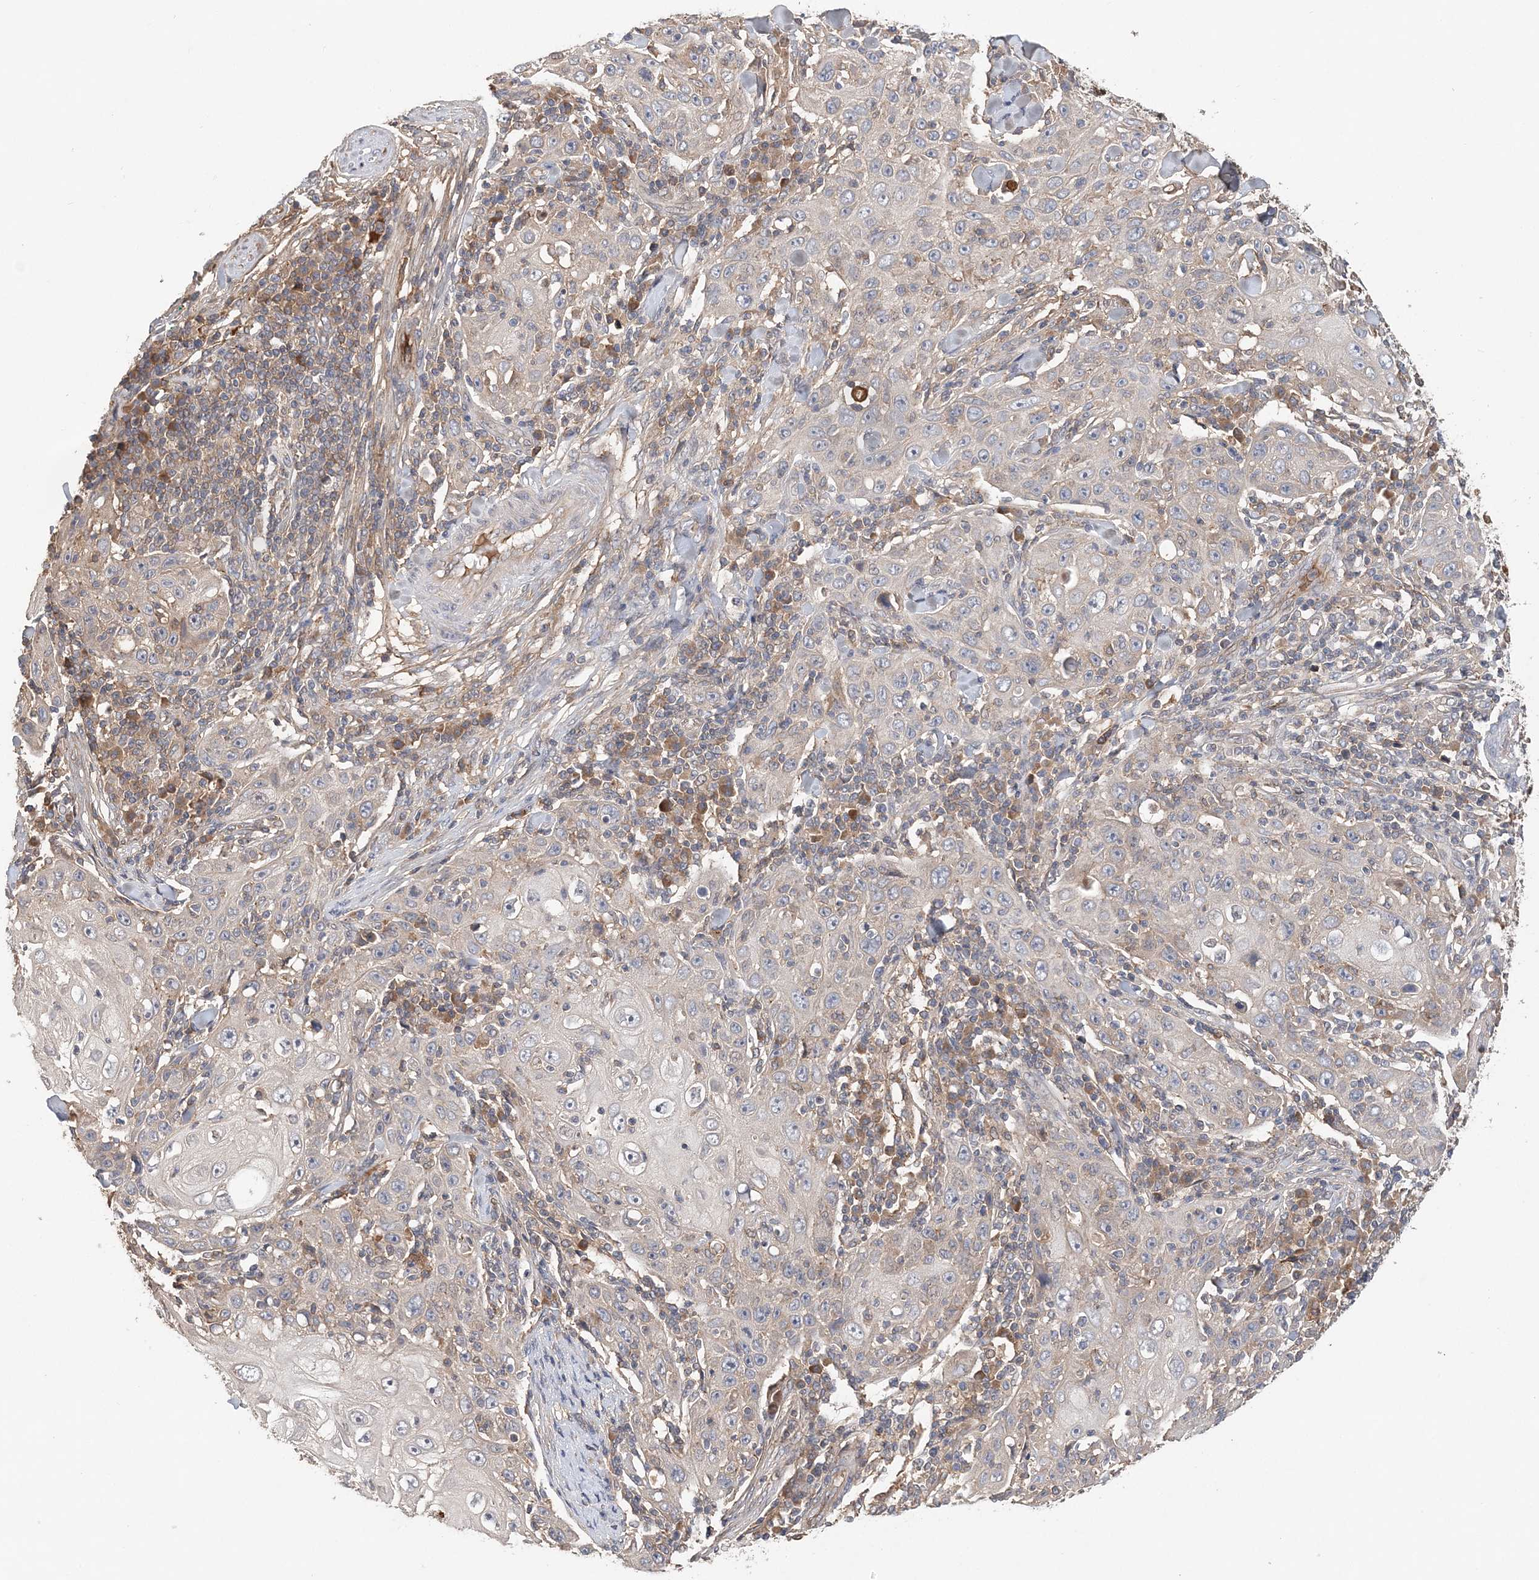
{"staining": {"intensity": "negative", "quantity": "none", "location": "none"}, "tissue": "skin cancer", "cell_type": "Tumor cells", "image_type": "cancer", "snomed": [{"axis": "morphology", "description": "Squamous cell carcinoma, NOS"}, {"axis": "topography", "description": "Skin"}], "caption": "There is no significant expression in tumor cells of skin cancer (squamous cell carcinoma).", "gene": "SYCP3", "patient": {"sex": "female", "age": 88}}